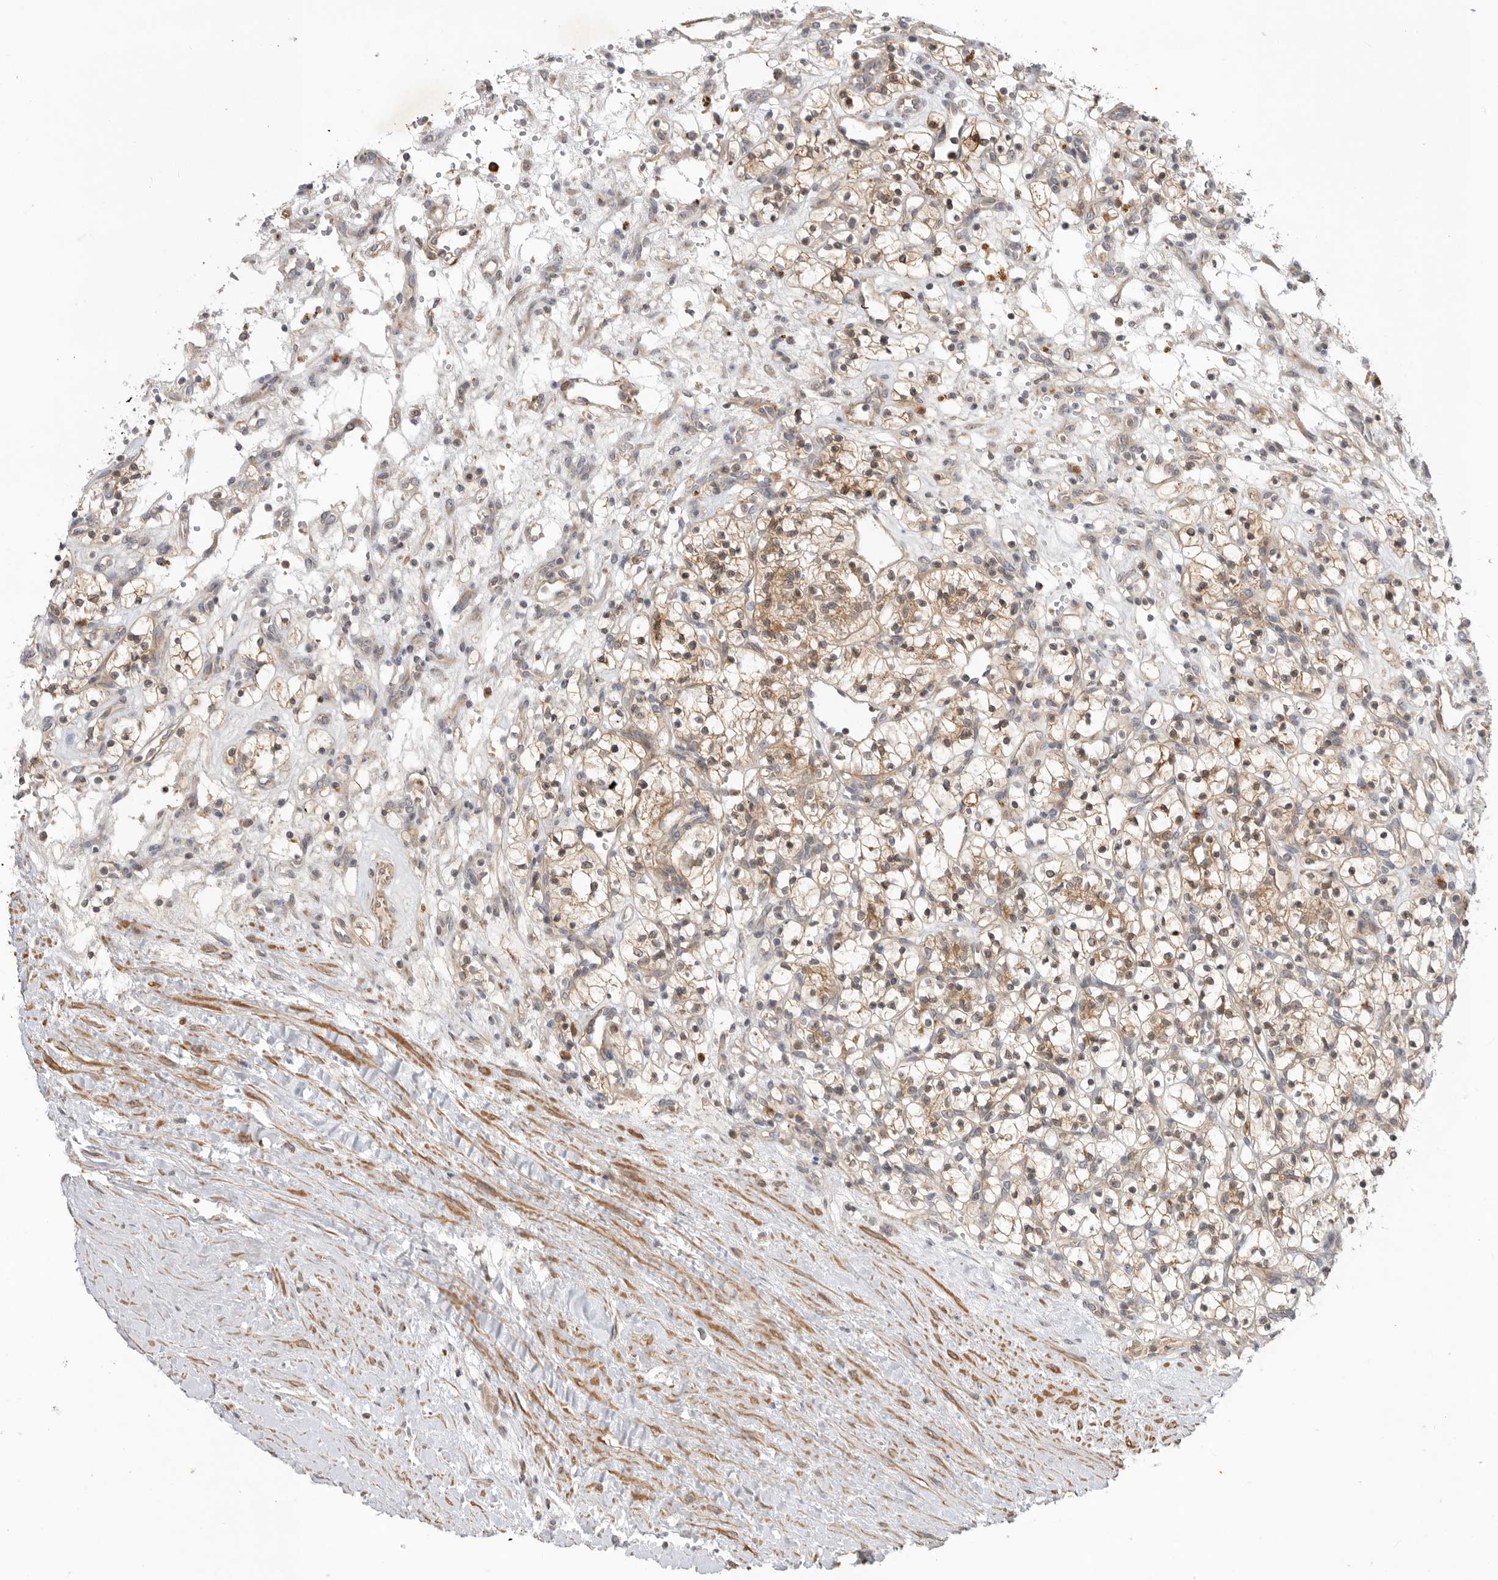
{"staining": {"intensity": "negative", "quantity": "none", "location": "none"}, "tissue": "renal cancer", "cell_type": "Tumor cells", "image_type": "cancer", "snomed": [{"axis": "morphology", "description": "Adenocarcinoma, NOS"}, {"axis": "topography", "description": "Kidney"}], "caption": "DAB immunohistochemical staining of renal adenocarcinoma shows no significant staining in tumor cells.", "gene": "GNE", "patient": {"sex": "female", "age": 57}}